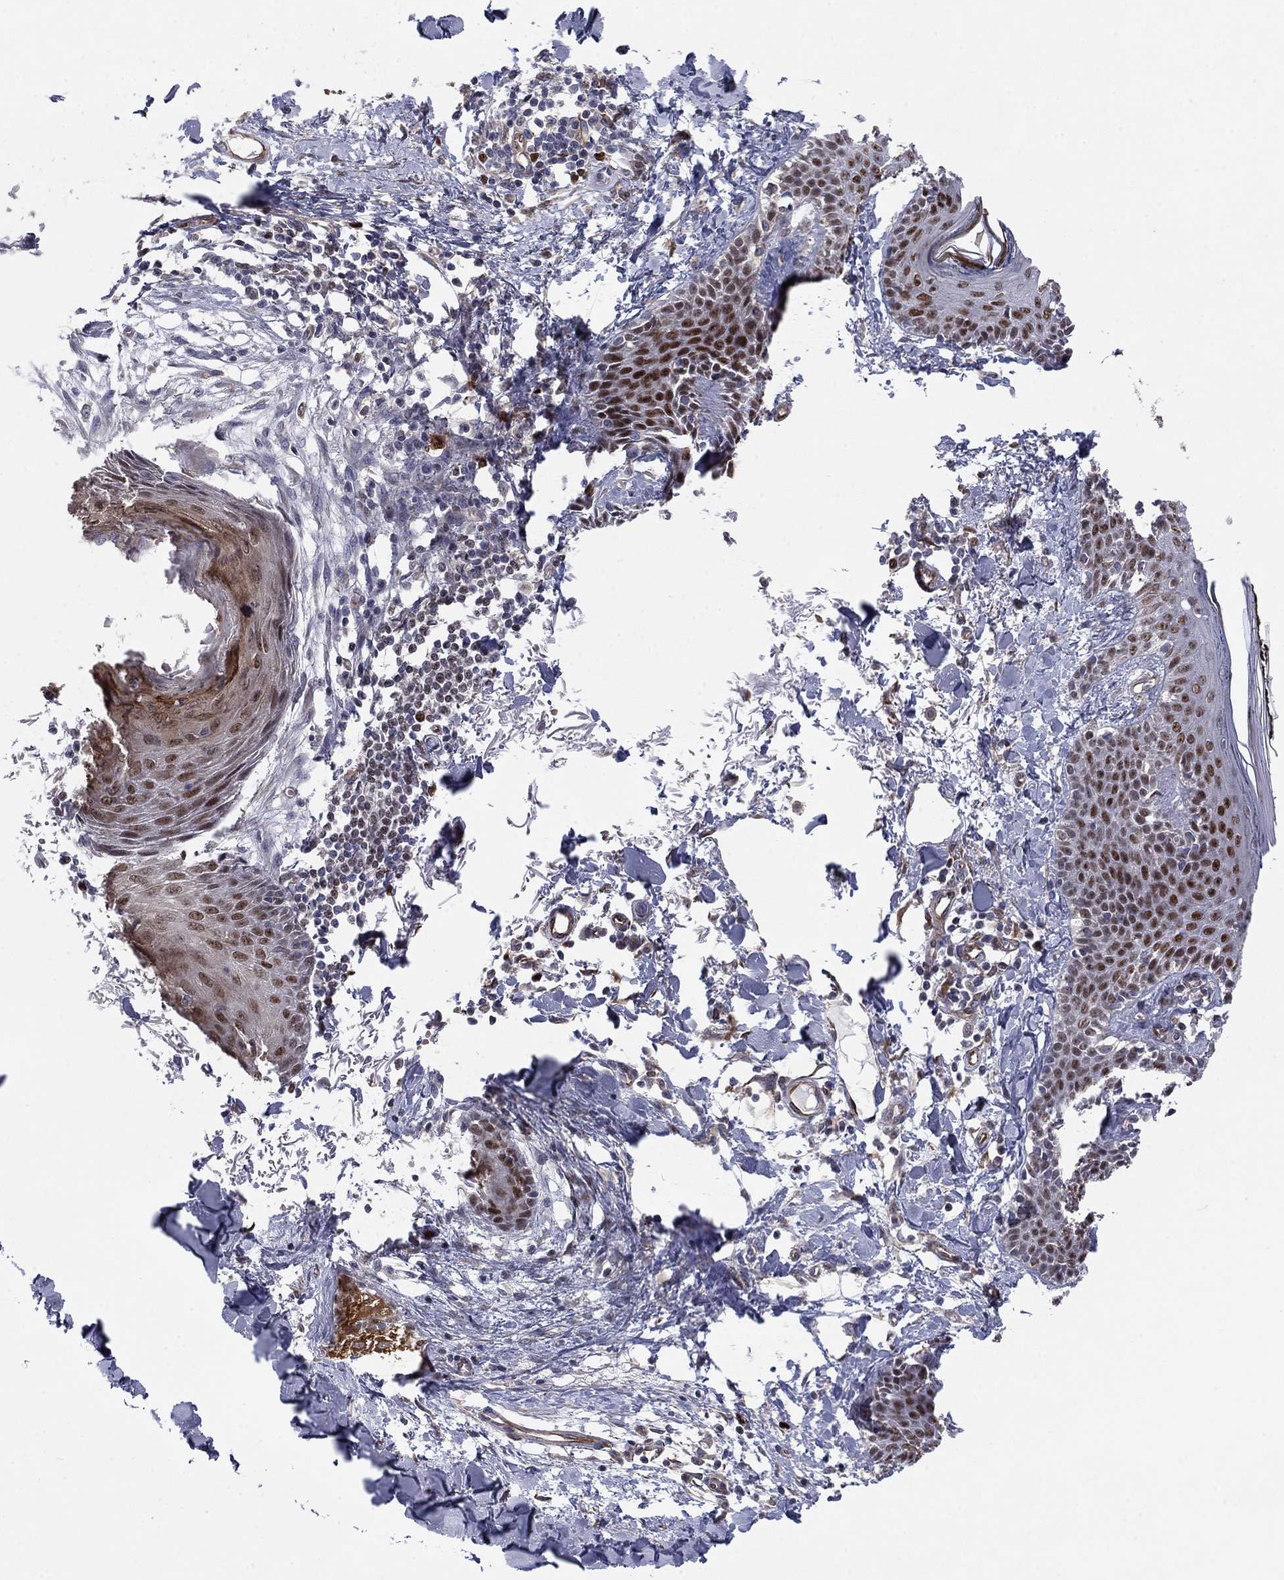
{"staining": {"intensity": "weak", "quantity": "25%-75%", "location": "nuclear"}, "tissue": "skin", "cell_type": "Fibroblasts", "image_type": "normal", "snomed": [{"axis": "morphology", "description": "Normal tissue, NOS"}, {"axis": "topography", "description": "Skin"}], "caption": "IHC of normal skin demonstrates low levels of weak nuclear staining in approximately 25%-75% of fibroblasts.", "gene": "BCL11A", "patient": {"sex": "male", "age": 76}}